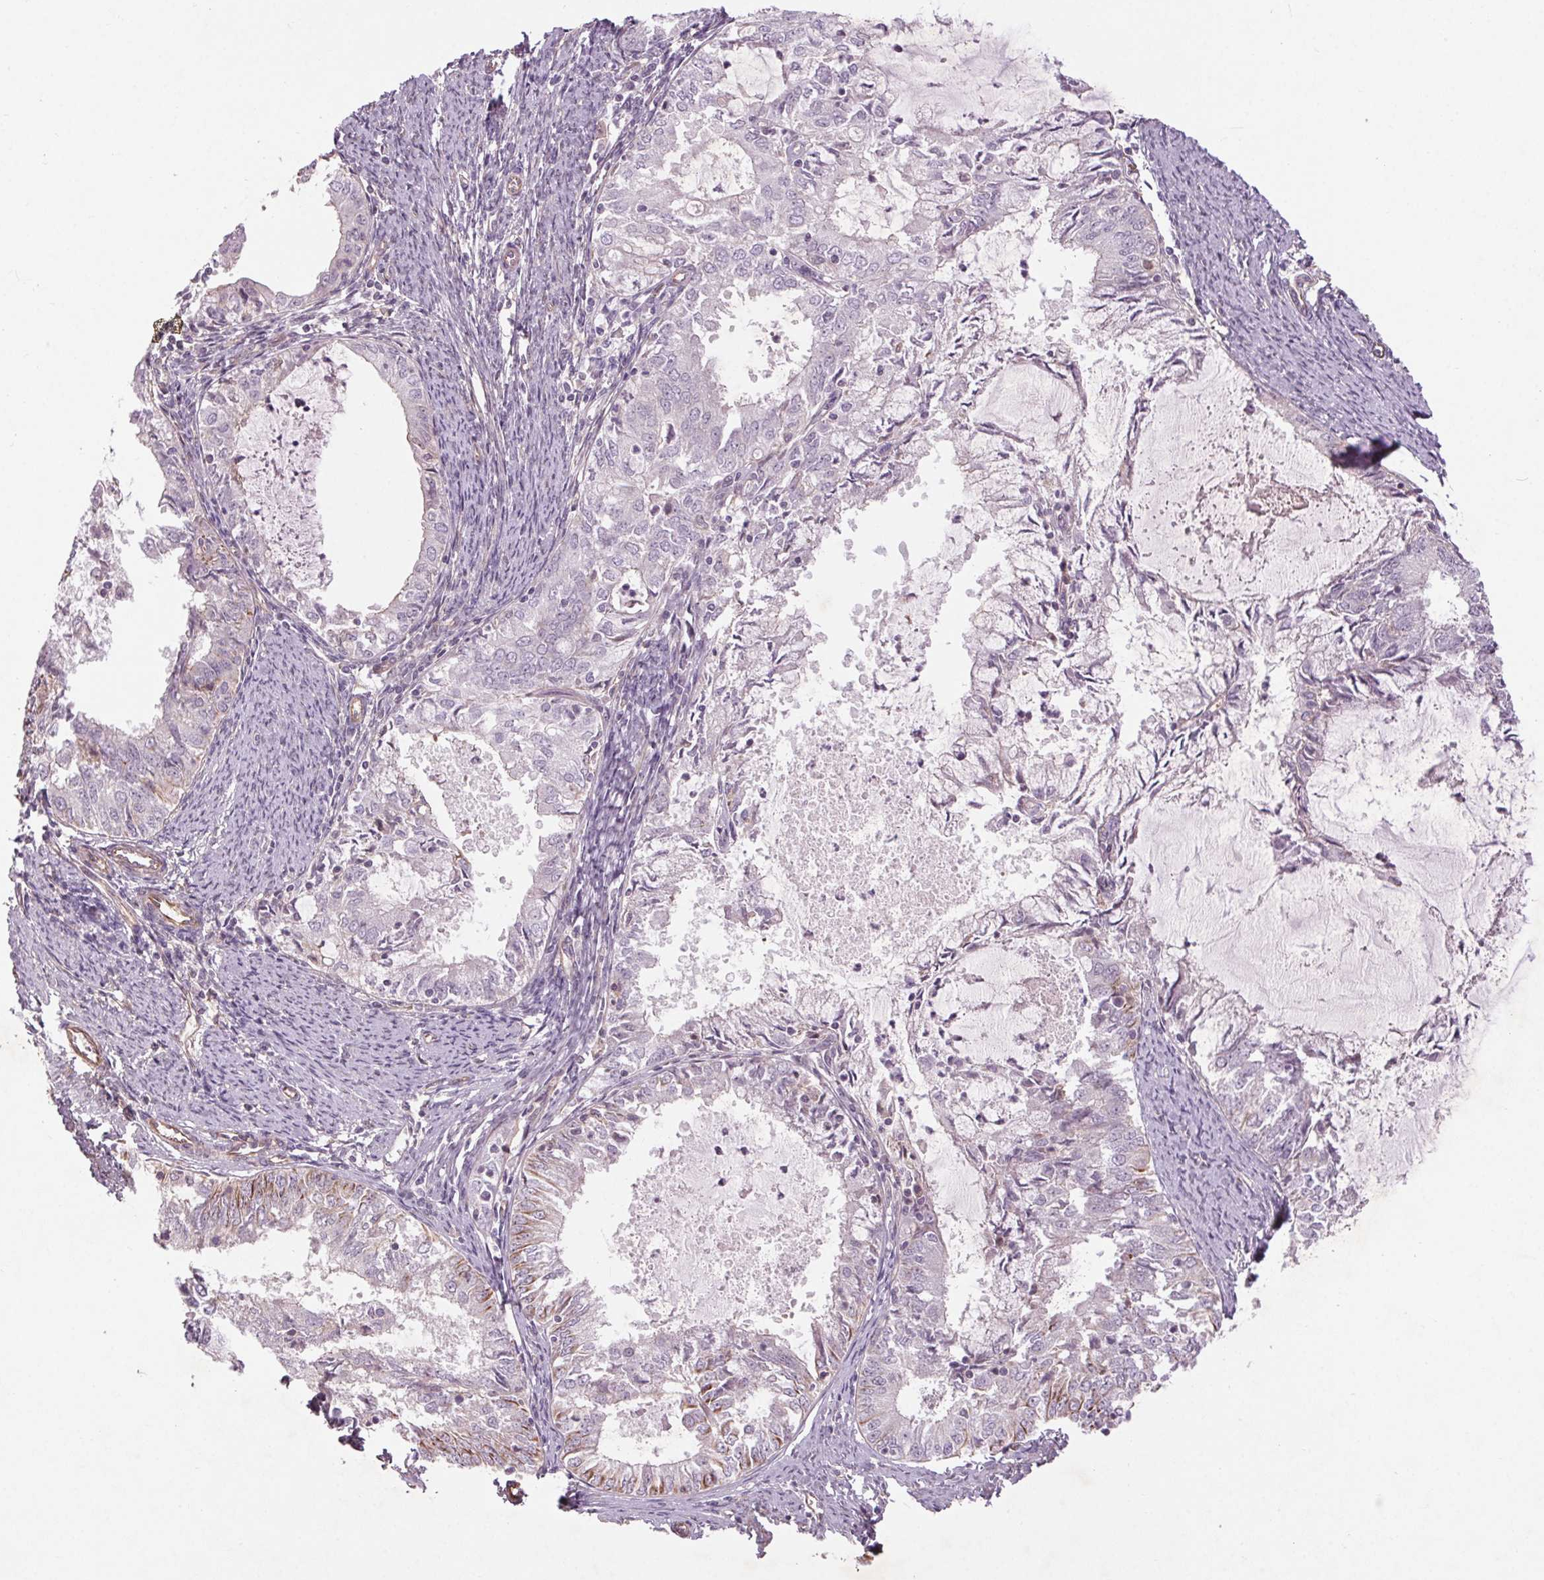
{"staining": {"intensity": "moderate", "quantity": "<25%", "location": "cytoplasmic/membranous"}, "tissue": "endometrial cancer", "cell_type": "Tumor cells", "image_type": "cancer", "snomed": [{"axis": "morphology", "description": "Adenocarcinoma, NOS"}, {"axis": "topography", "description": "Endometrium"}], "caption": "An image showing moderate cytoplasmic/membranous positivity in approximately <25% of tumor cells in adenocarcinoma (endometrial), as visualized by brown immunohistochemical staining.", "gene": "CCSER1", "patient": {"sex": "female", "age": 57}}